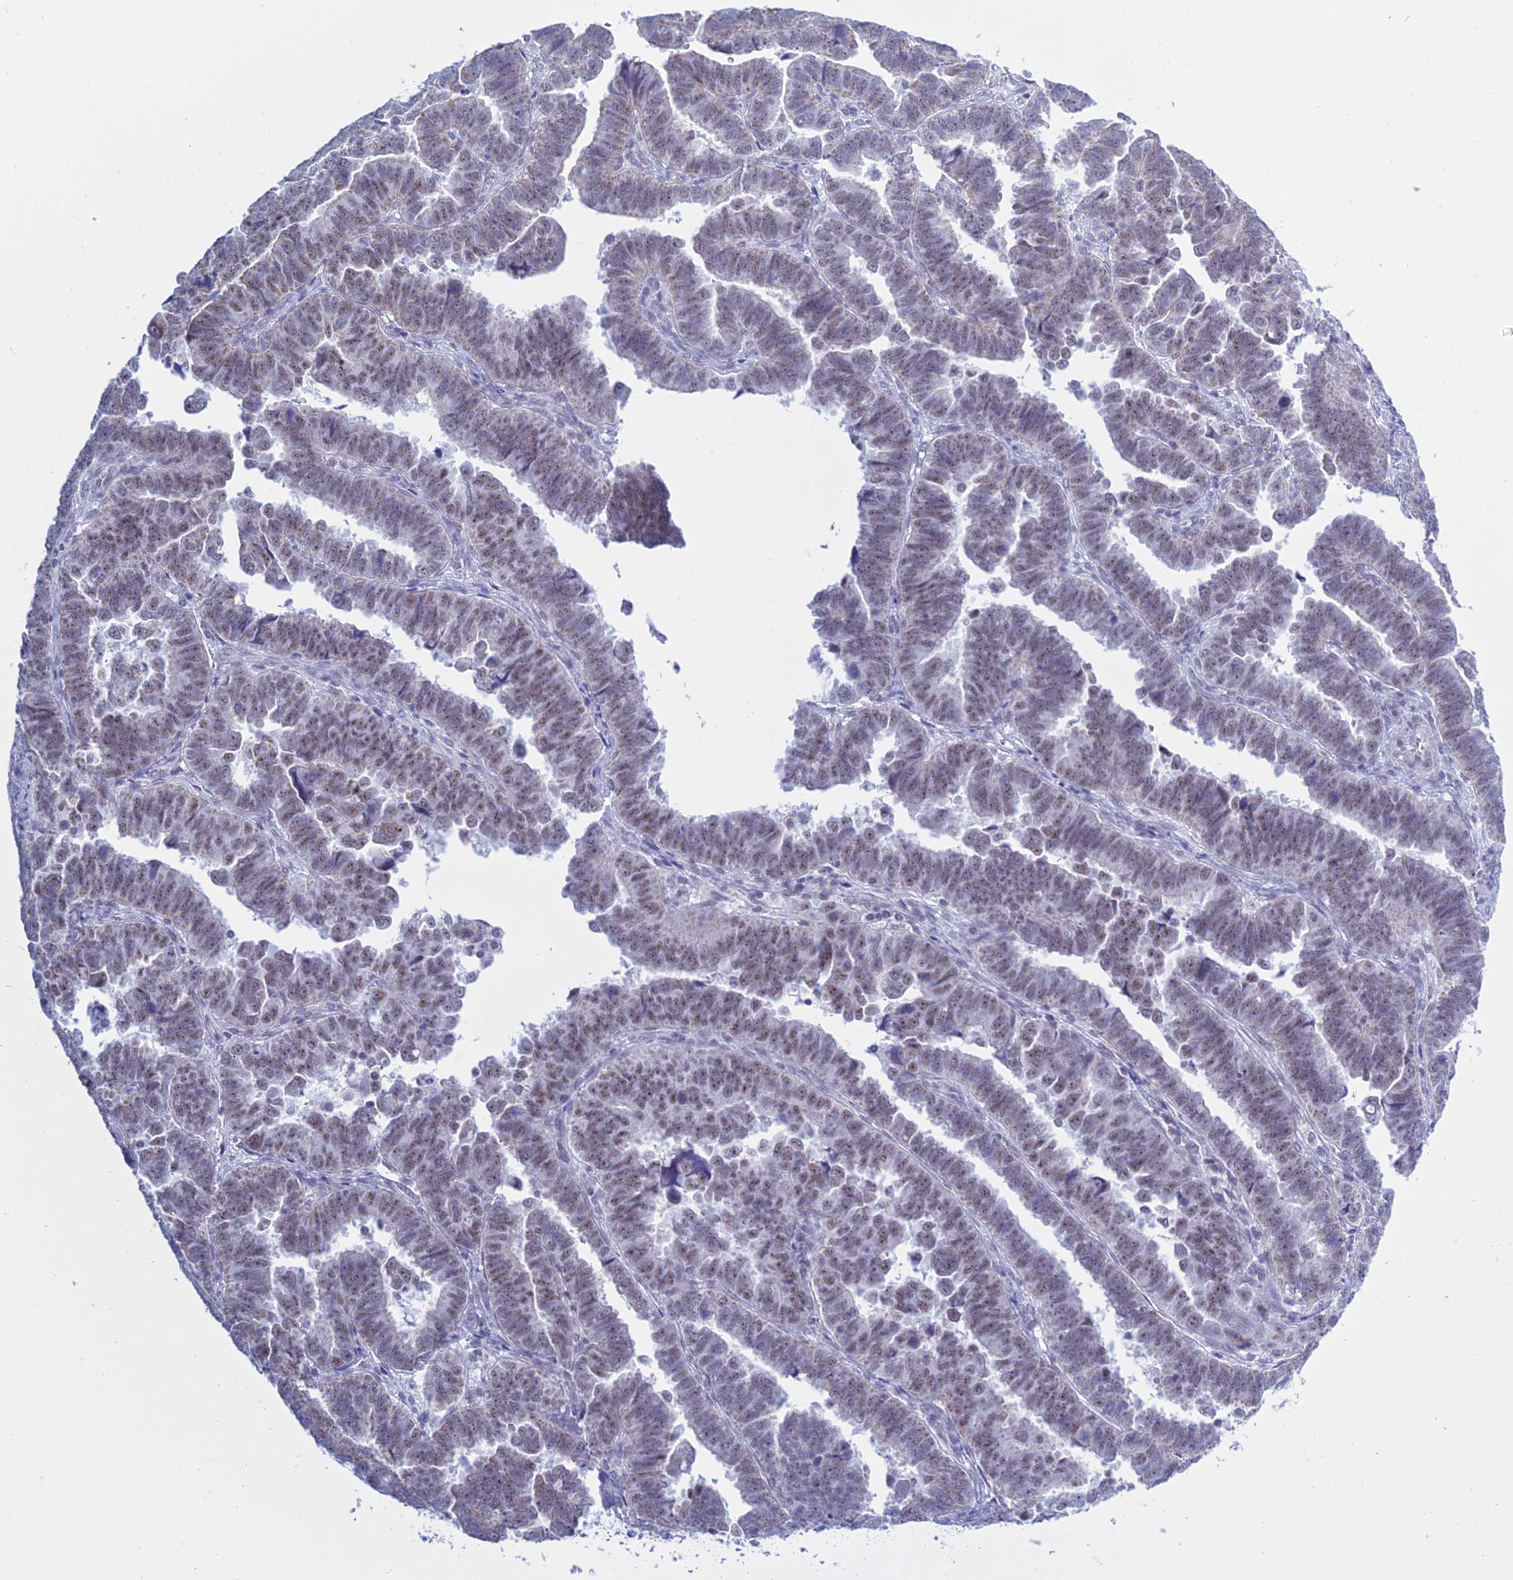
{"staining": {"intensity": "moderate", "quantity": ">75%", "location": "nuclear"}, "tissue": "endometrial cancer", "cell_type": "Tumor cells", "image_type": "cancer", "snomed": [{"axis": "morphology", "description": "Adenocarcinoma, NOS"}, {"axis": "topography", "description": "Endometrium"}], "caption": "Endometrial cancer tissue displays moderate nuclear staining in approximately >75% of tumor cells (DAB (3,3'-diaminobenzidine) = brown stain, brightfield microscopy at high magnification).", "gene": "KLF14", "patient": {"sex": "female", "age": 75}}